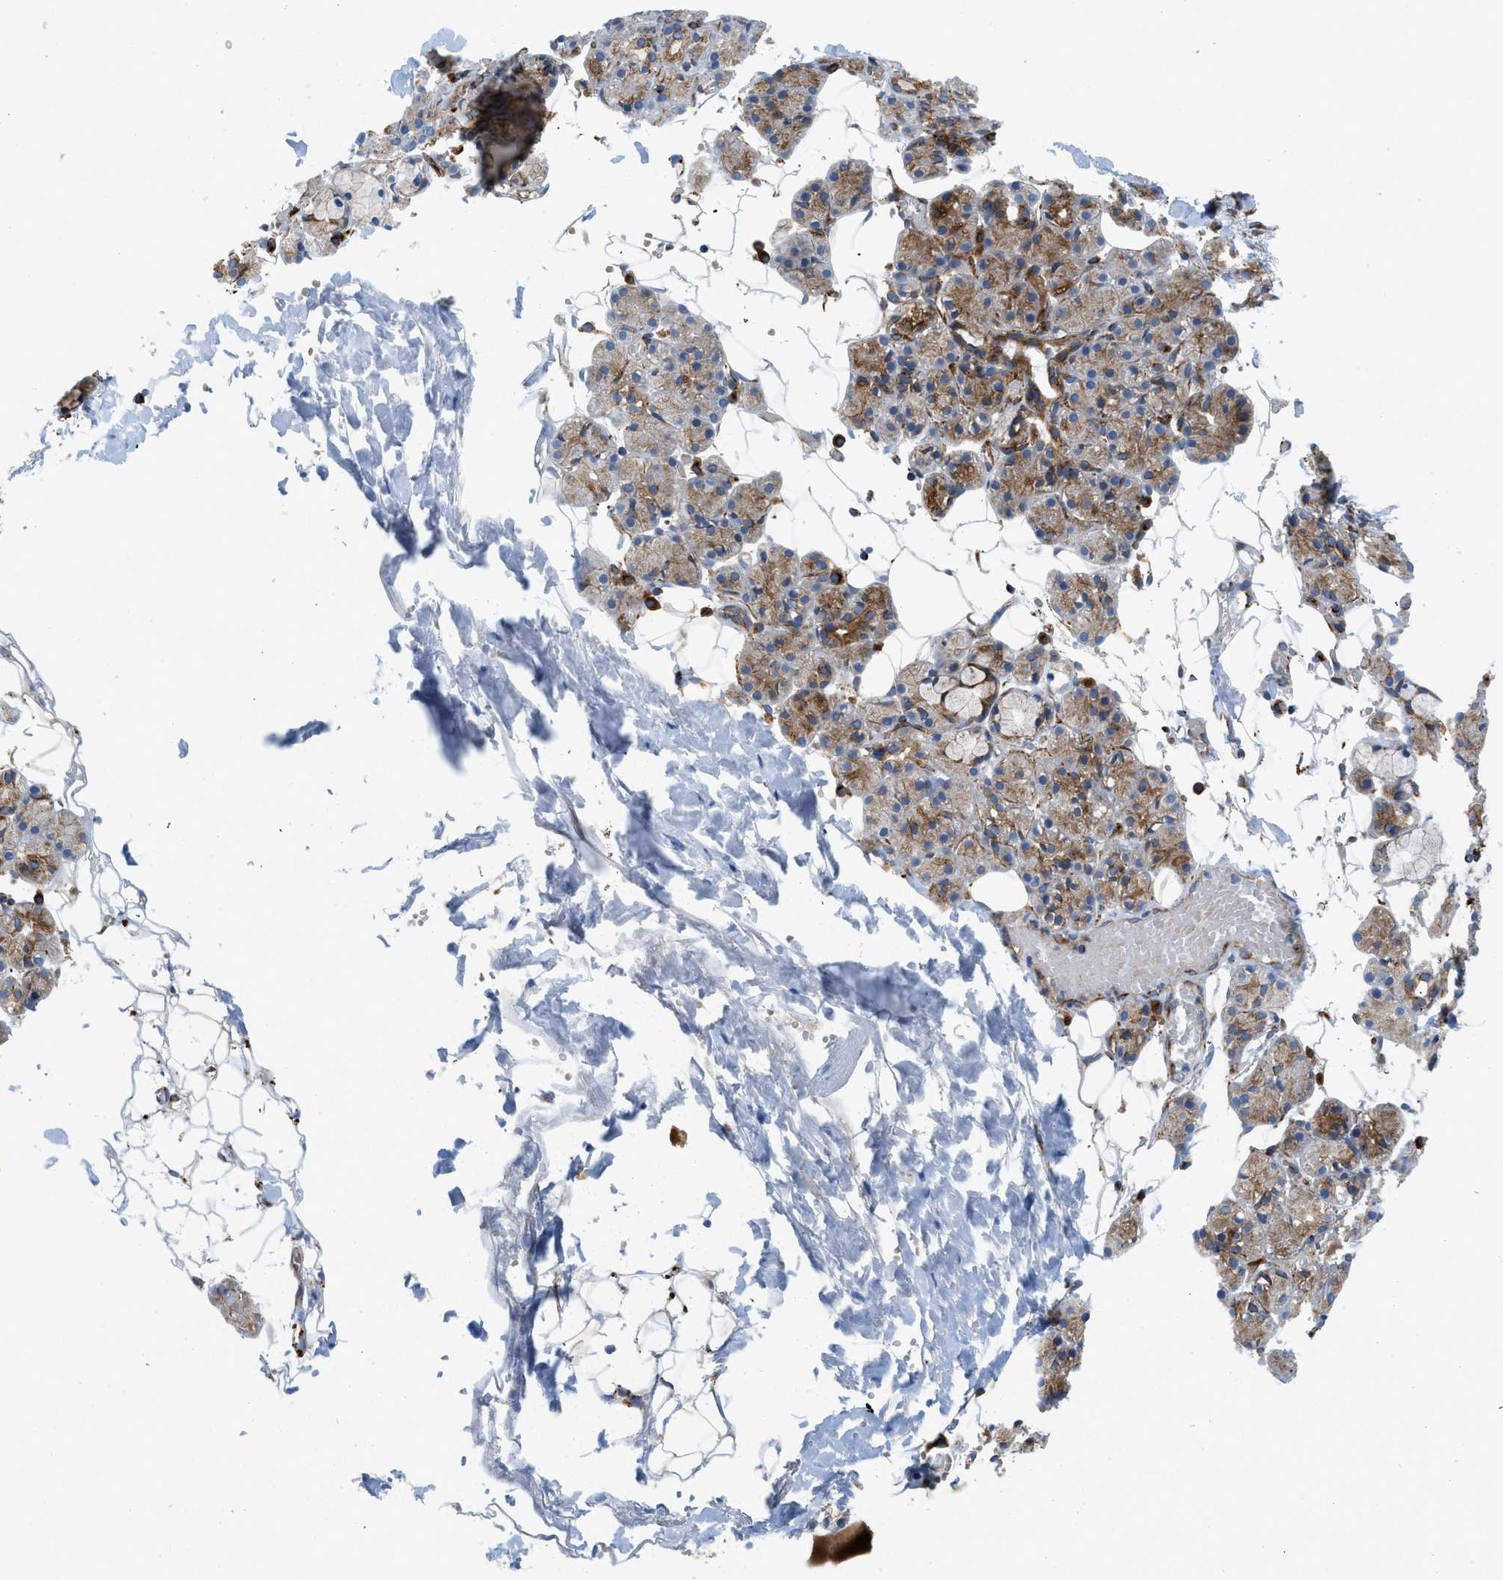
{"staining": {"intensity": "moderate", "quantity": "25%-75%", "location": "cytoplasmic/membranous"}, "tissue": "salivary gland", "cell_type": "Glandular cells", "image_type": "normal", "snomed": [{"axis": "morphology", "description": "Normal tissue, NOS"}, {"axis": "topography", "description": "Salivary gland"}], "caption": "About 25%-75% of glandular cells in benign human salivary gland exhibit moderate cytoplasmic/membranous protein staining as visualized by brown immunohistochemical staining.", "gene": "TMEM248", "patient": {"sex": "male", "age": 63}}